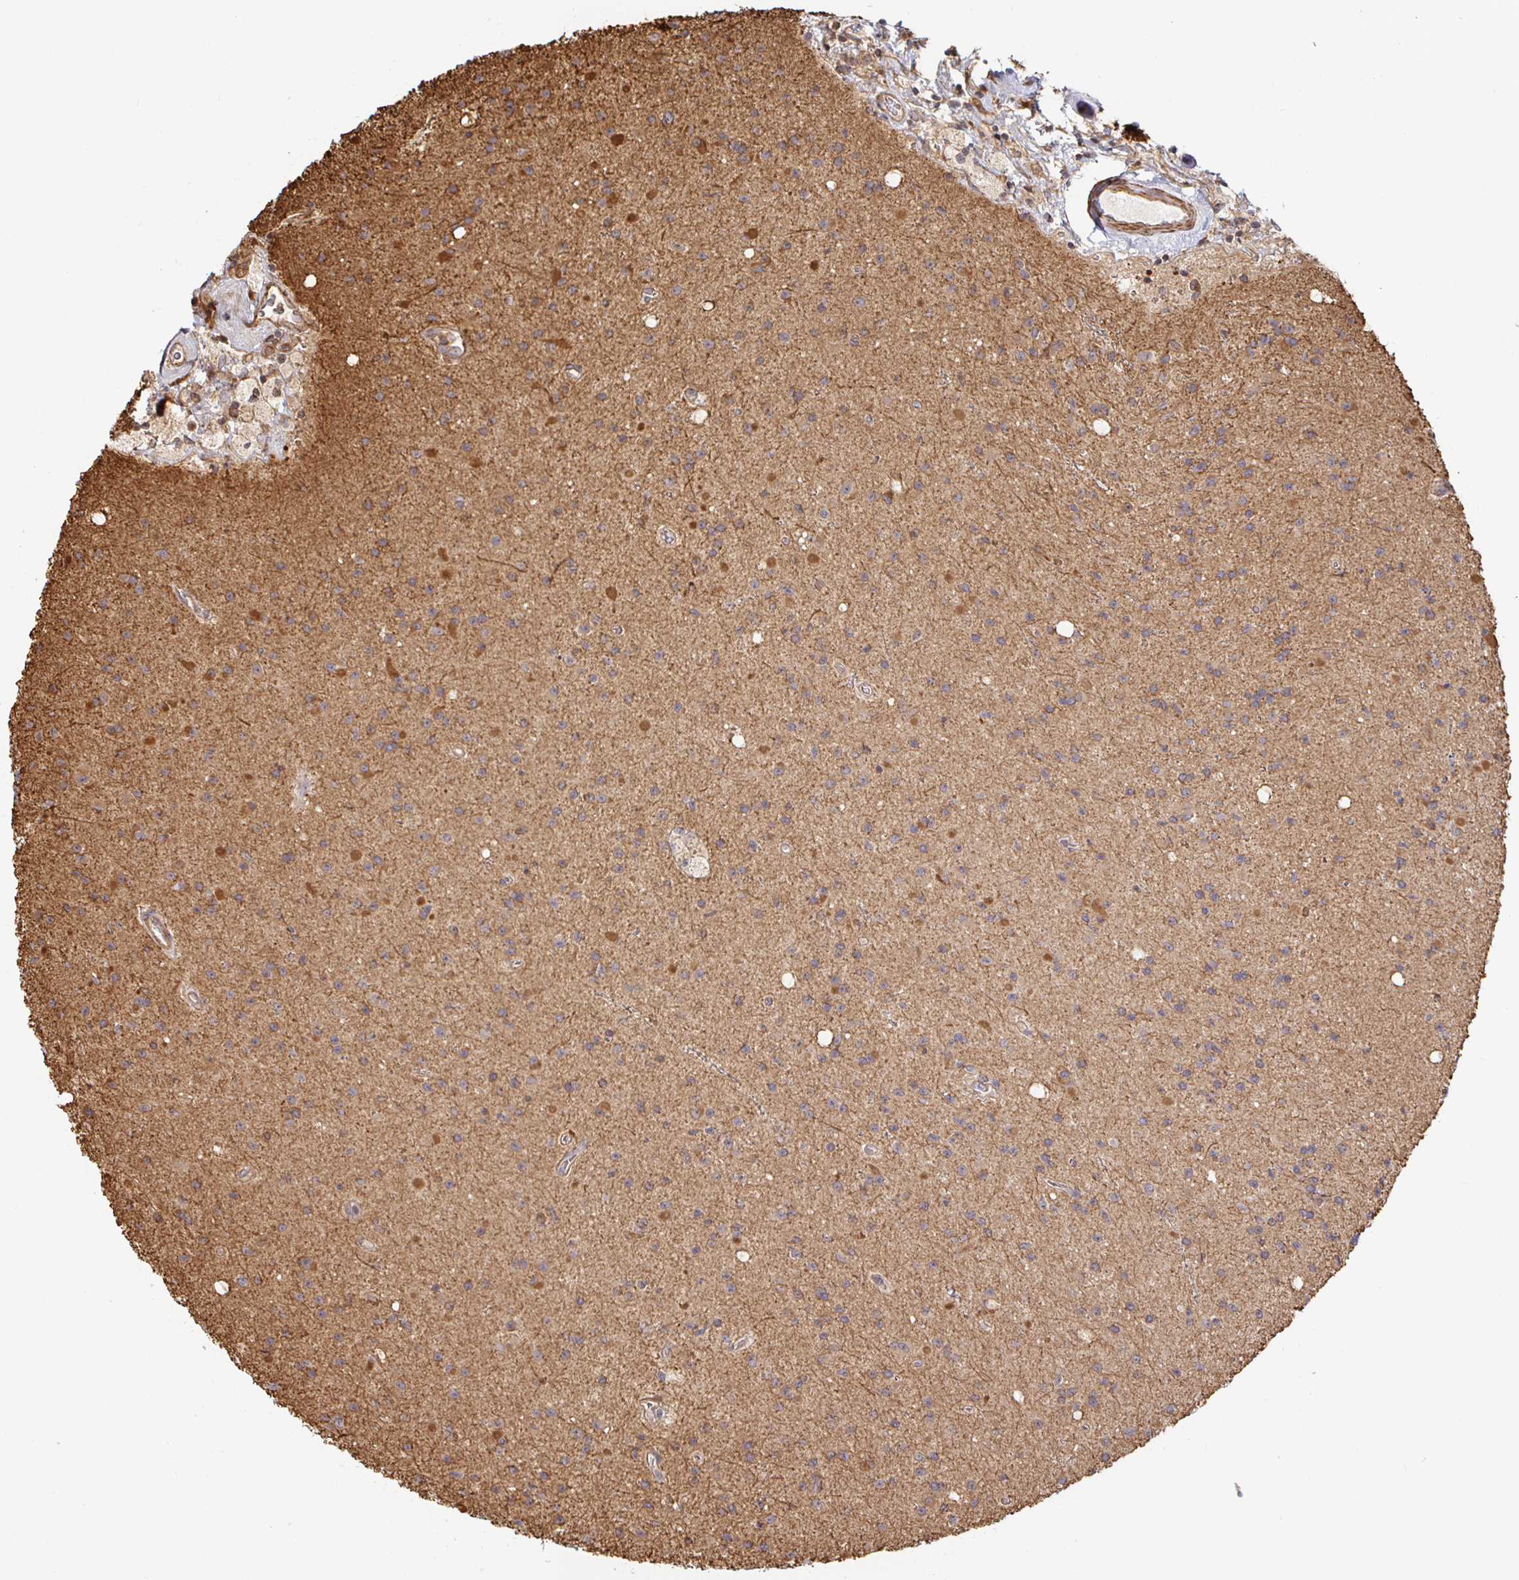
{"staining": {"intensity": "weak", "quantity": "25%-75%", "location": "cytoplasmic/membranous"}, "tissue": "glioma", "cell_type": "Tumor cells", "image_type": "cancer", "snomed": [{"axis": "morphology", "description": "Glioma, malignant, High grade"}, {"axis": "topography", "description": "Brain"}], "caption": "Glioma stained with immunohistochemistry demonstrates weak cytoplasmic/membranous expression in approximately 25%-75% of tumor cells.", "gene": "STRAP", "patient": {"sex": "male", "age": 36}}